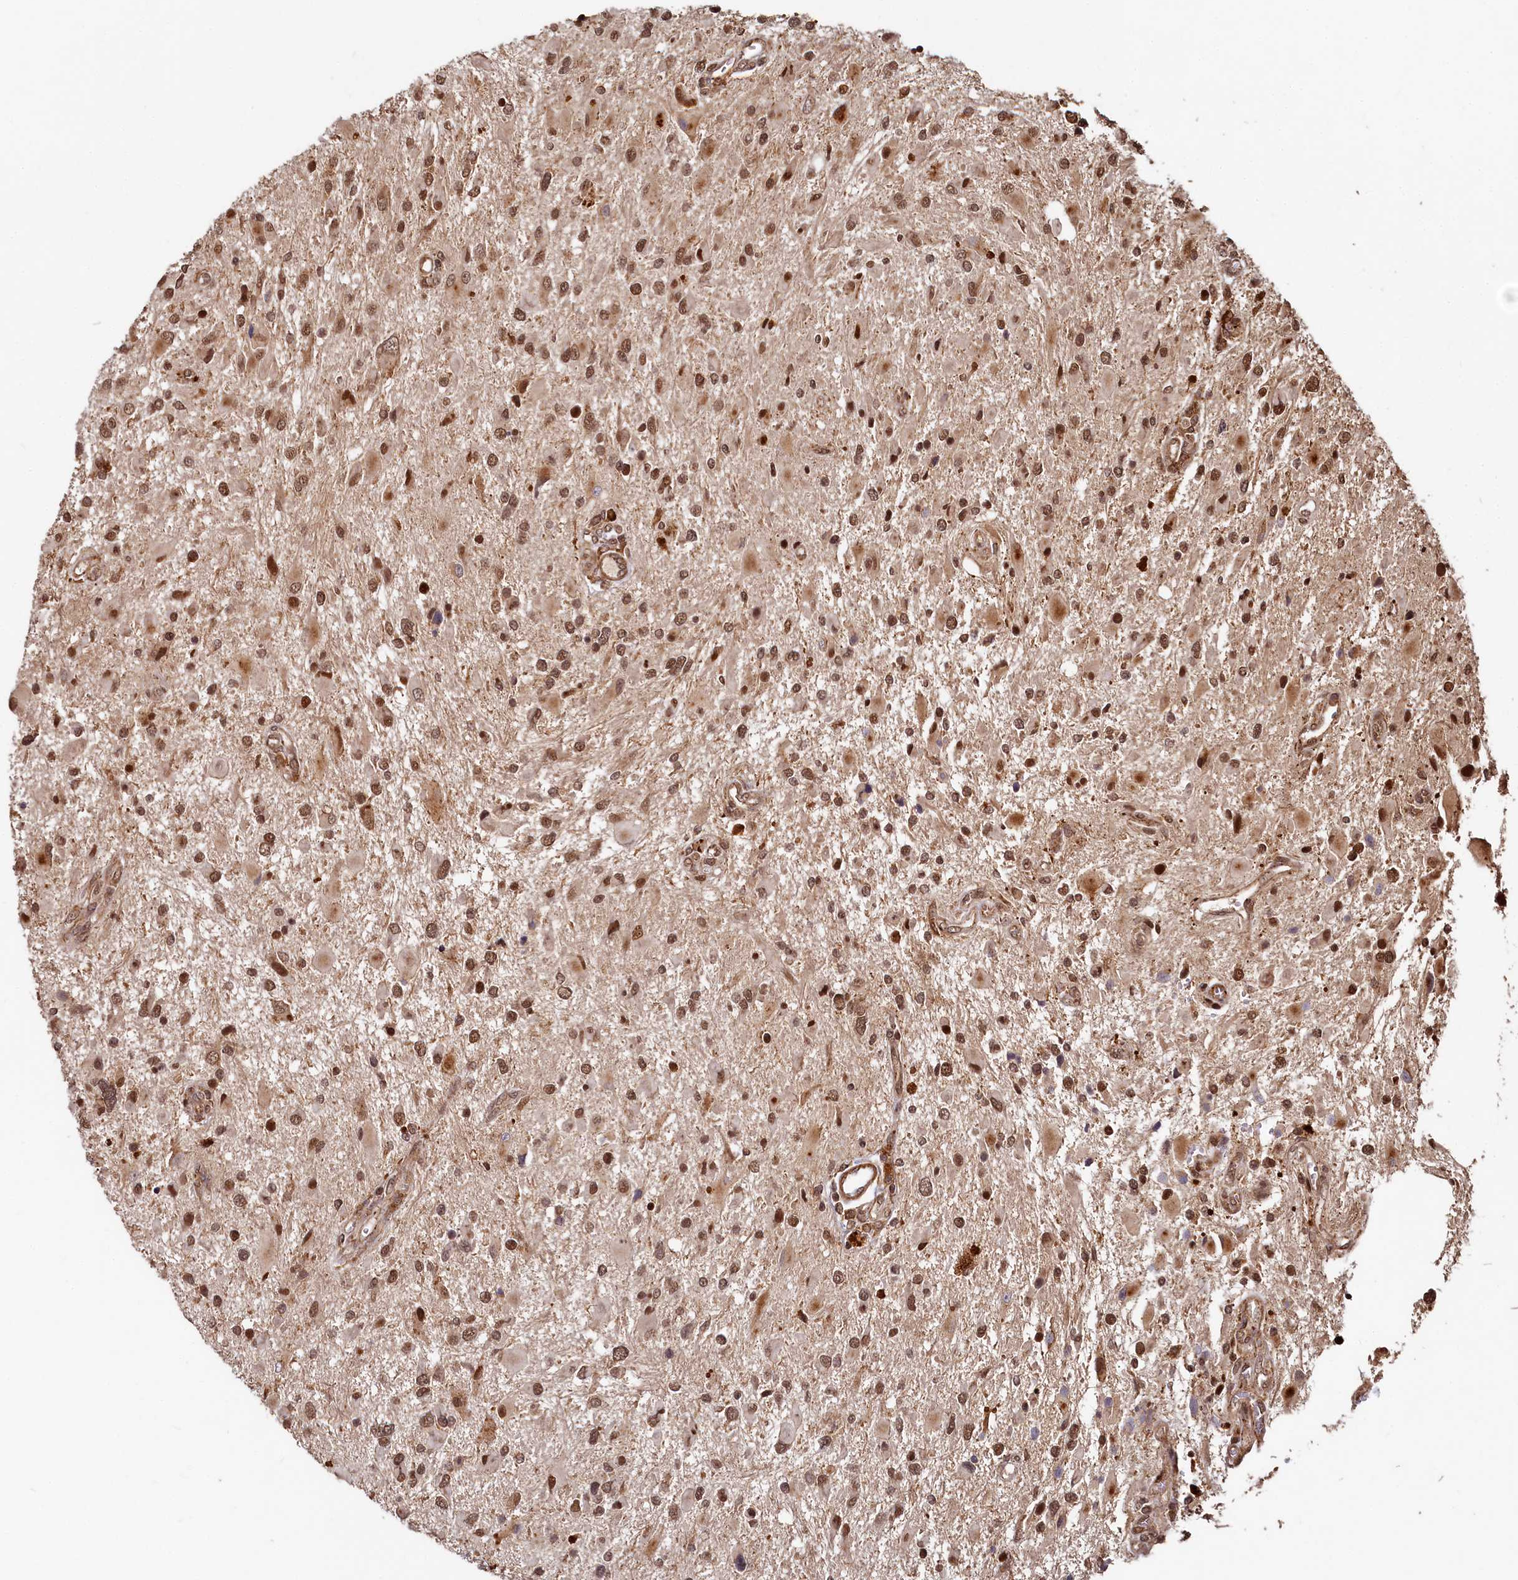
{"staining": {"intensity": "moderate", "quantity": ">75%", "location": "nuclear"}, "tissue": "glioma", "cell_type": "Tumor cells", "image_type": "cancer", "snomed": [{"axis": "morphology", "description": "Glioma, malignant, High grade"}, {"axis": "topography", "description": "Brain"}], "caption": "IHC of malignant glioma (high-grade) demonstrates medium levels of moderate nuclear expression in approximately >75% of tumor cells. The protein of interest is shown in brown color, while the nuclei are stained blue.", "gene": "TRIM23", "patient": {"sex": "male", "age": 53}}